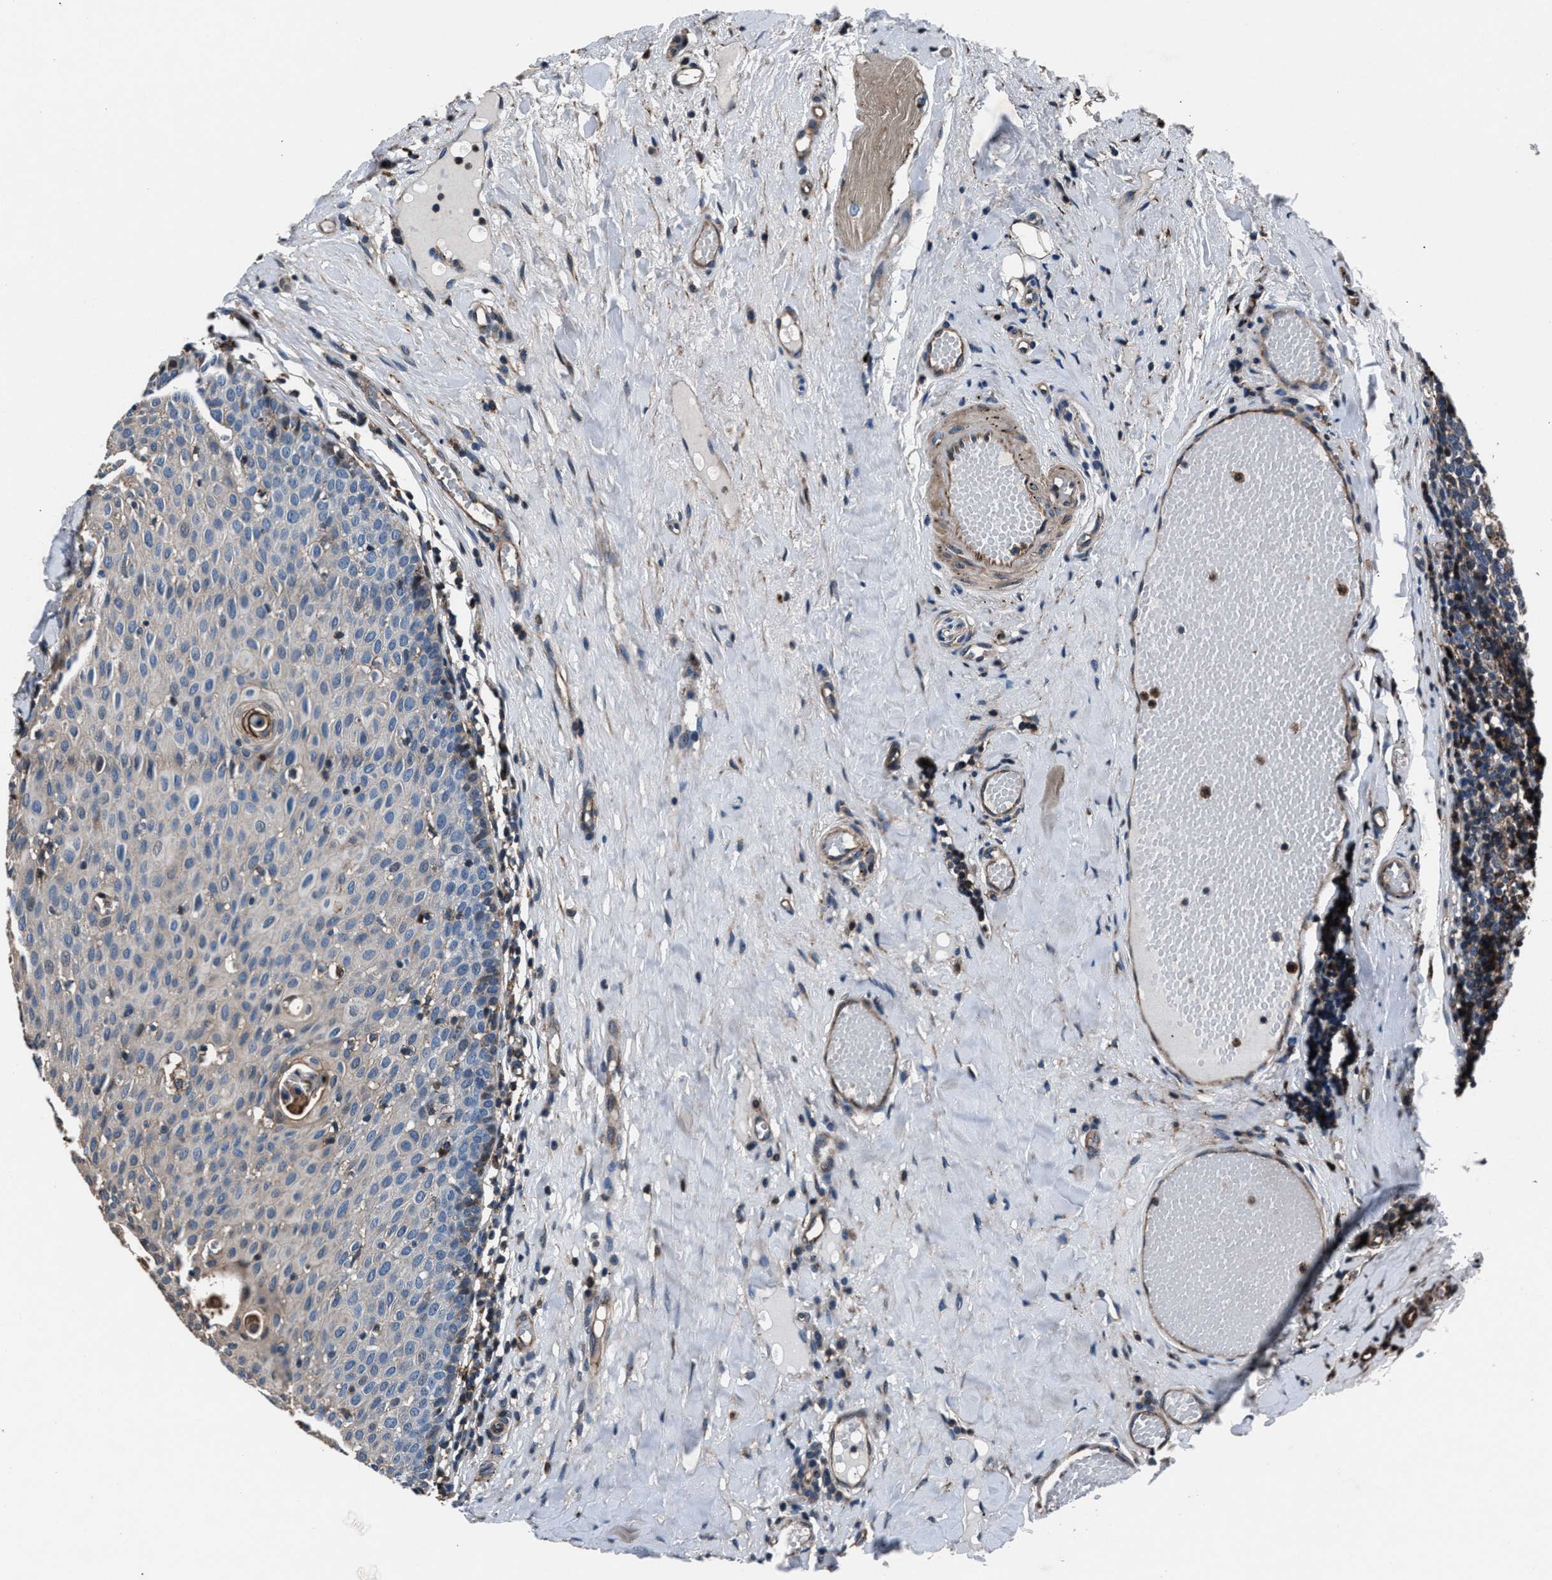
{"staining": {"intensity": "weak", "quantity": "<25%", "location": "cytoplasmic/membranous"}, "tissue": "tonsil", "cell_type": "Germinal center cells", "image_type": "normal", "snomed": [{"axis": "morphology", "description": "Normal tissue, NOS"}, {"axis": "topography", "description": "Tonsil"}], "caption": "Immunohistochemical staining of unremarkable tonsil displays no significant positivity in germinal center cells.", "gene": "MFSD11", "patient": {"sex": "female", "age": 19}}